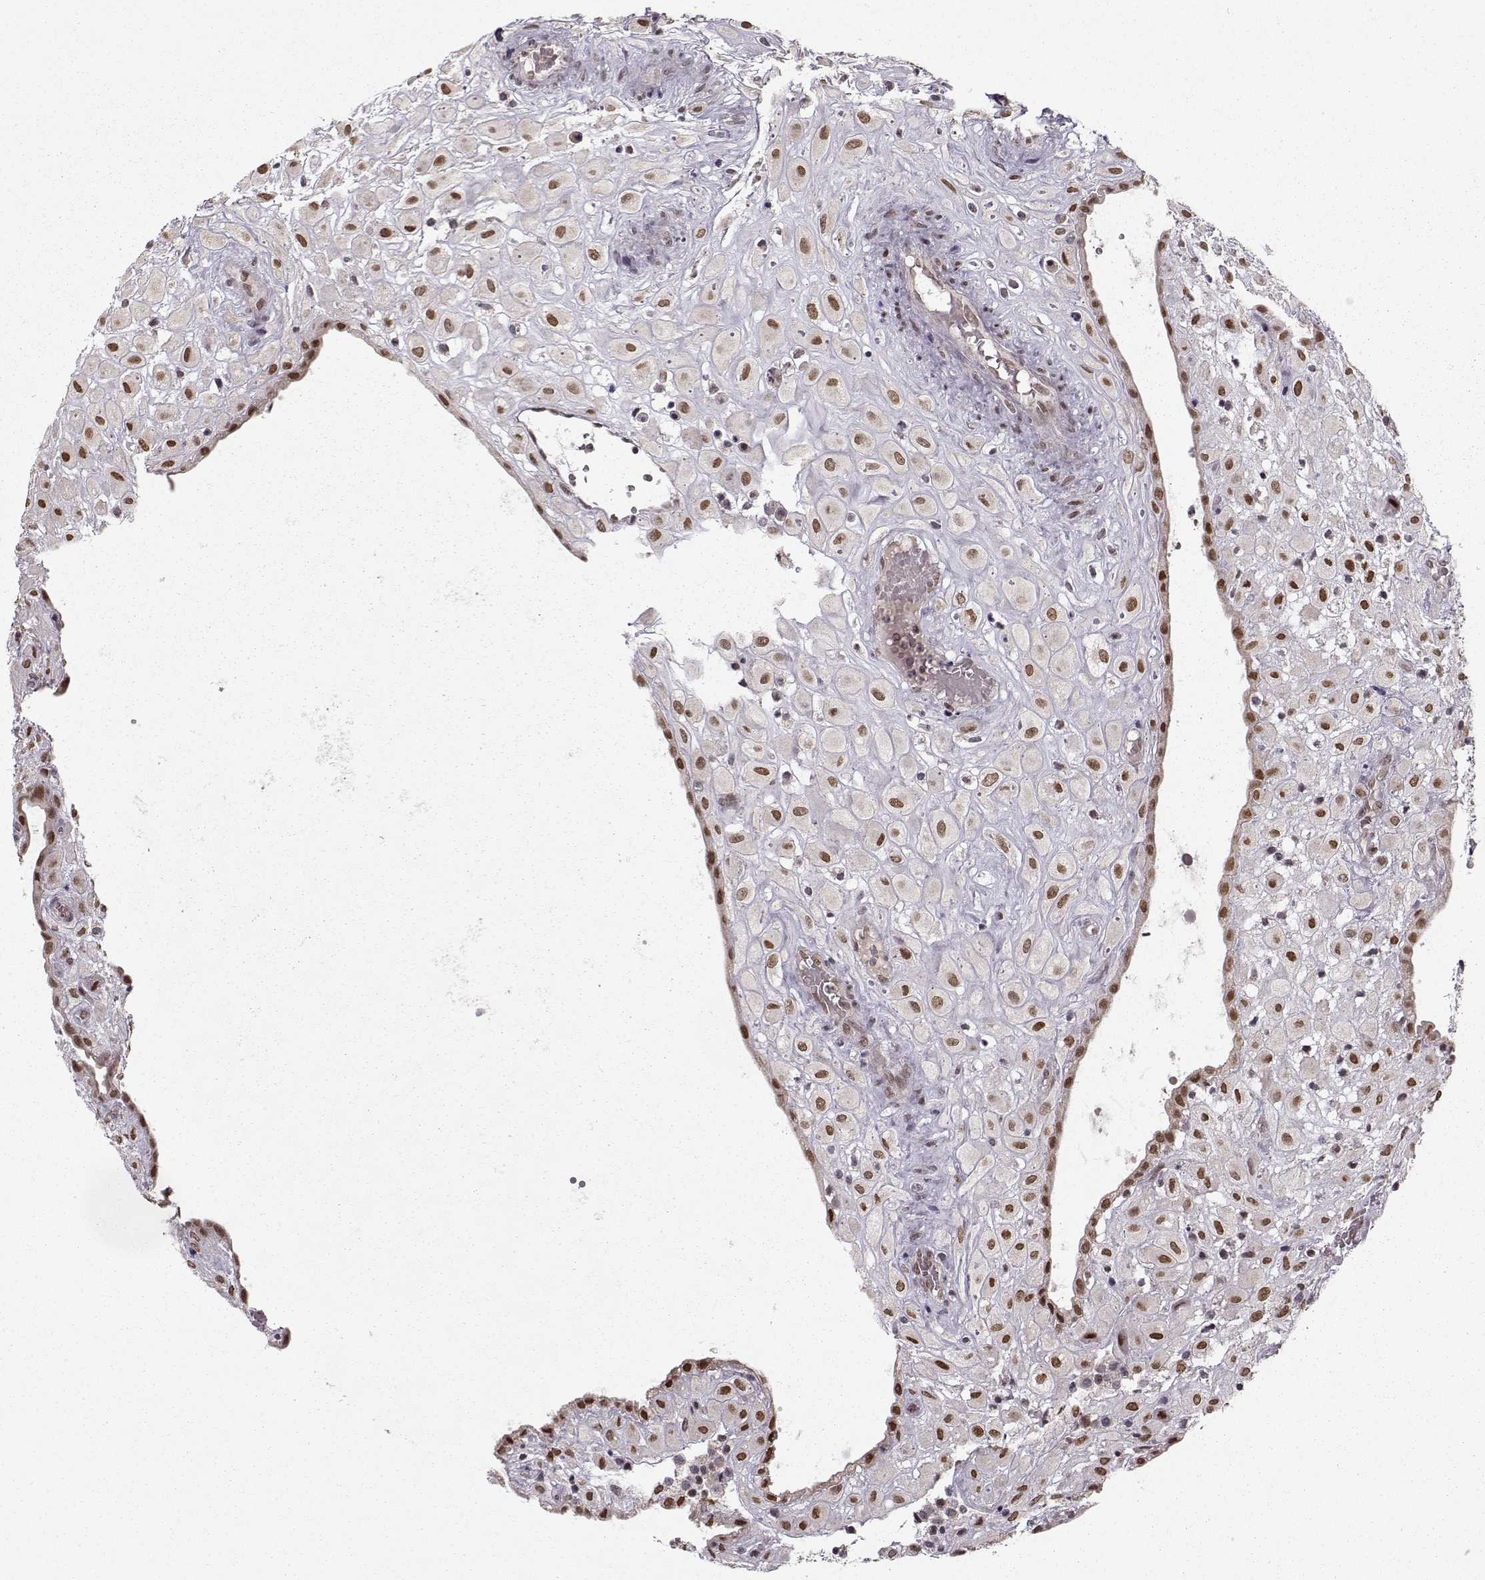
{"staining": {"intensity": "strong", "quantity": ">75%", "location": "nuclear"}, "tissue": "placenta", "cell_type": "Decidual cells", "image_type": "normal", "snomed": [{"axis": "morphology", "description": "Normal tissue, NOS"}, {"axis": "topography", "description": "Placenta"}], "caption": "Immunohistochemistry of normal placenta displays high levels of strong nuclear positivity in approximately >75% of decidual cells.", "gene": "RAI1", "patient": {"sex": "female", "age": 24}}